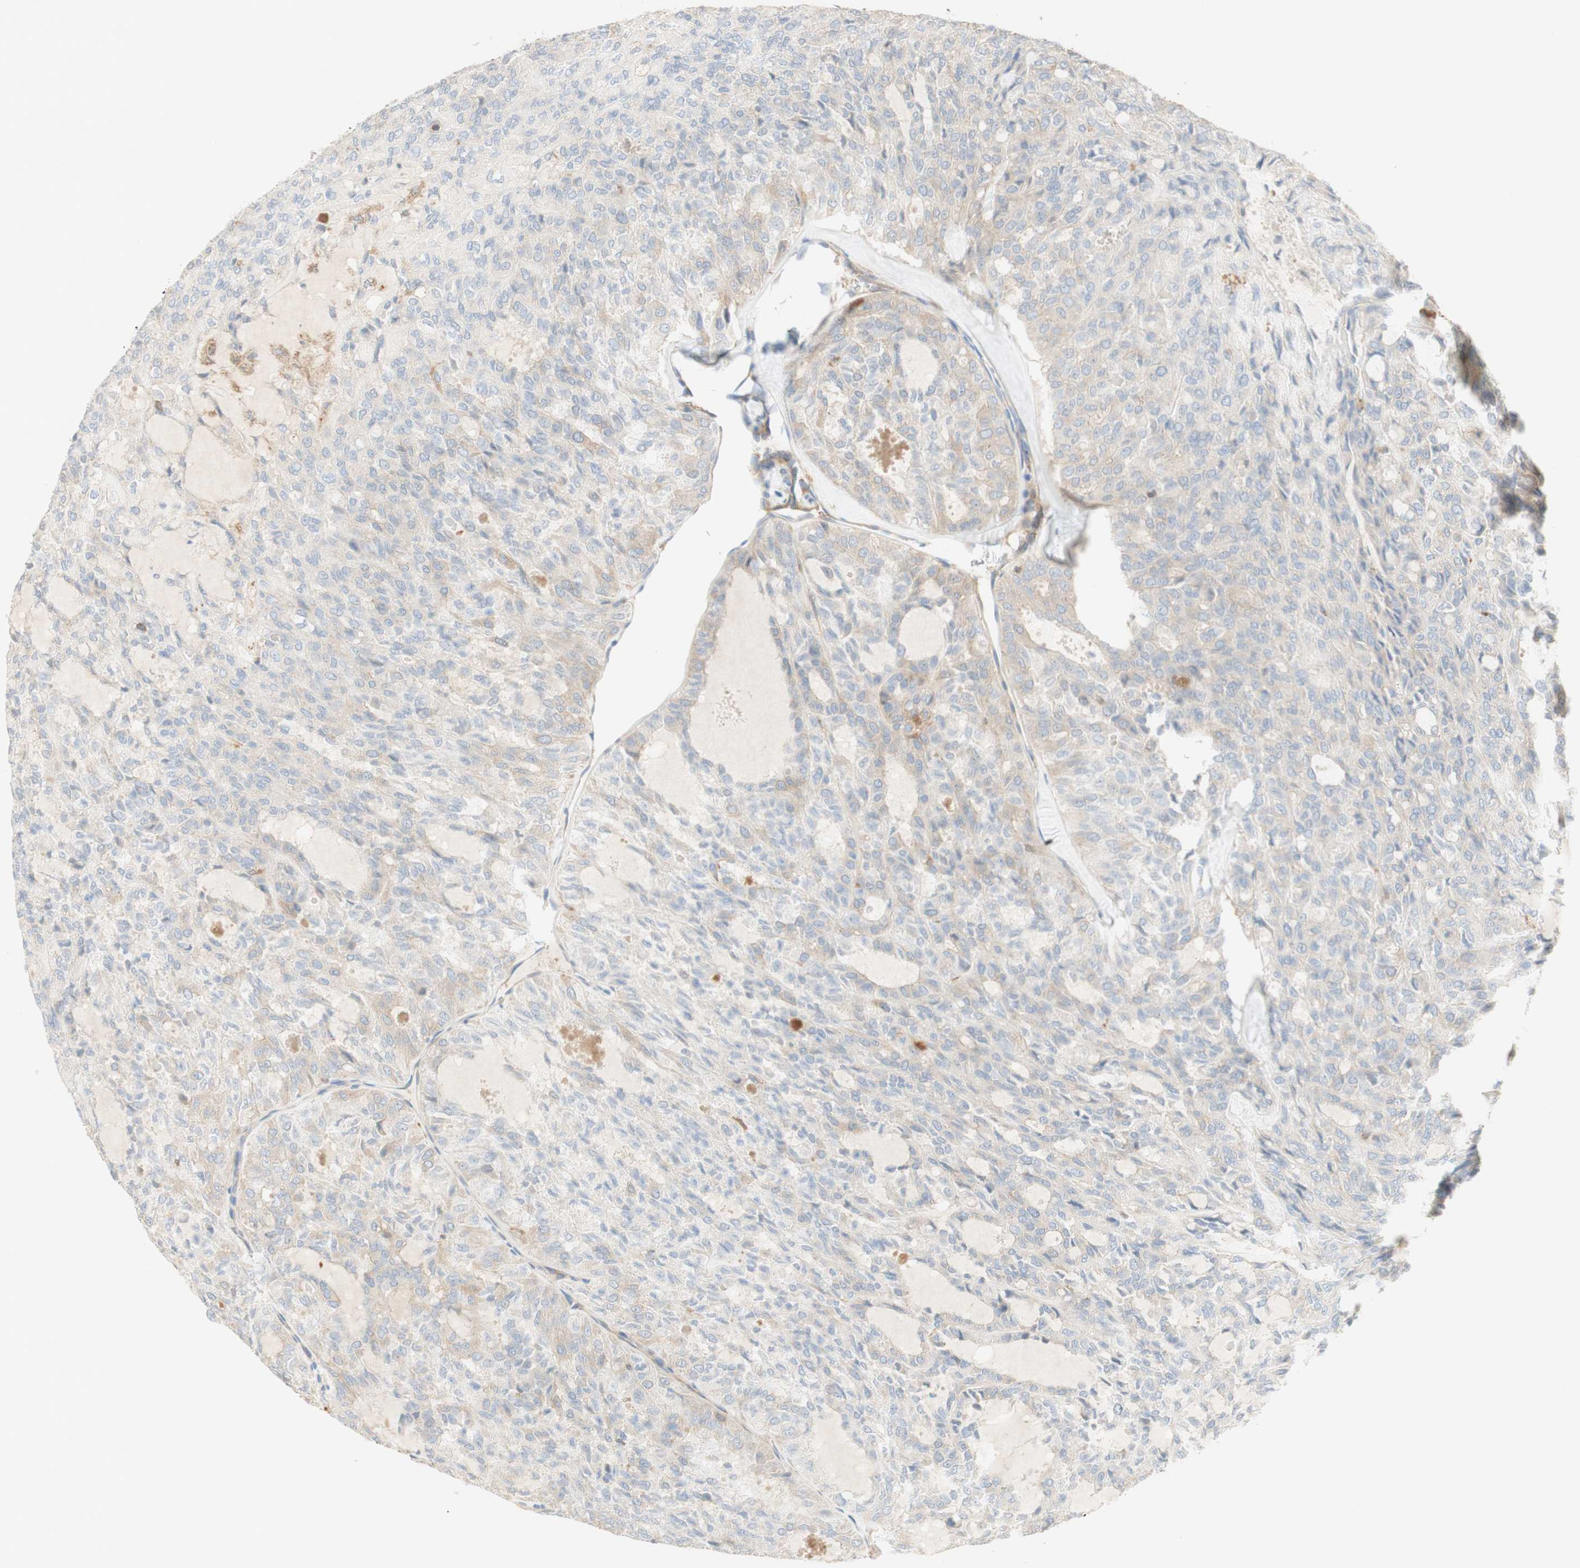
{"staining": {"intensity": "weak", "quantity": "25%-75%", "location": "cytoplasmic/membranous"}, "tissue": "thyroid cancer", "cell_type": "Tumor cells", "image_type": "cancer", "snomed": [{"axis": "morphology", "description": "Follicular adenoma carcinoma, NOS"}, {"axis": "topography", "description": "Thyroid gland"}], "caption": "Protein expression analysis of human thyroid cancer (follicular adenoma carcinoma) reveals weak cytoplasmic/membranous positivity in approximately 25%-75% of tumor cells.", "gene": "IKBKG", "patient": {"sex": "male", "age": 75}}